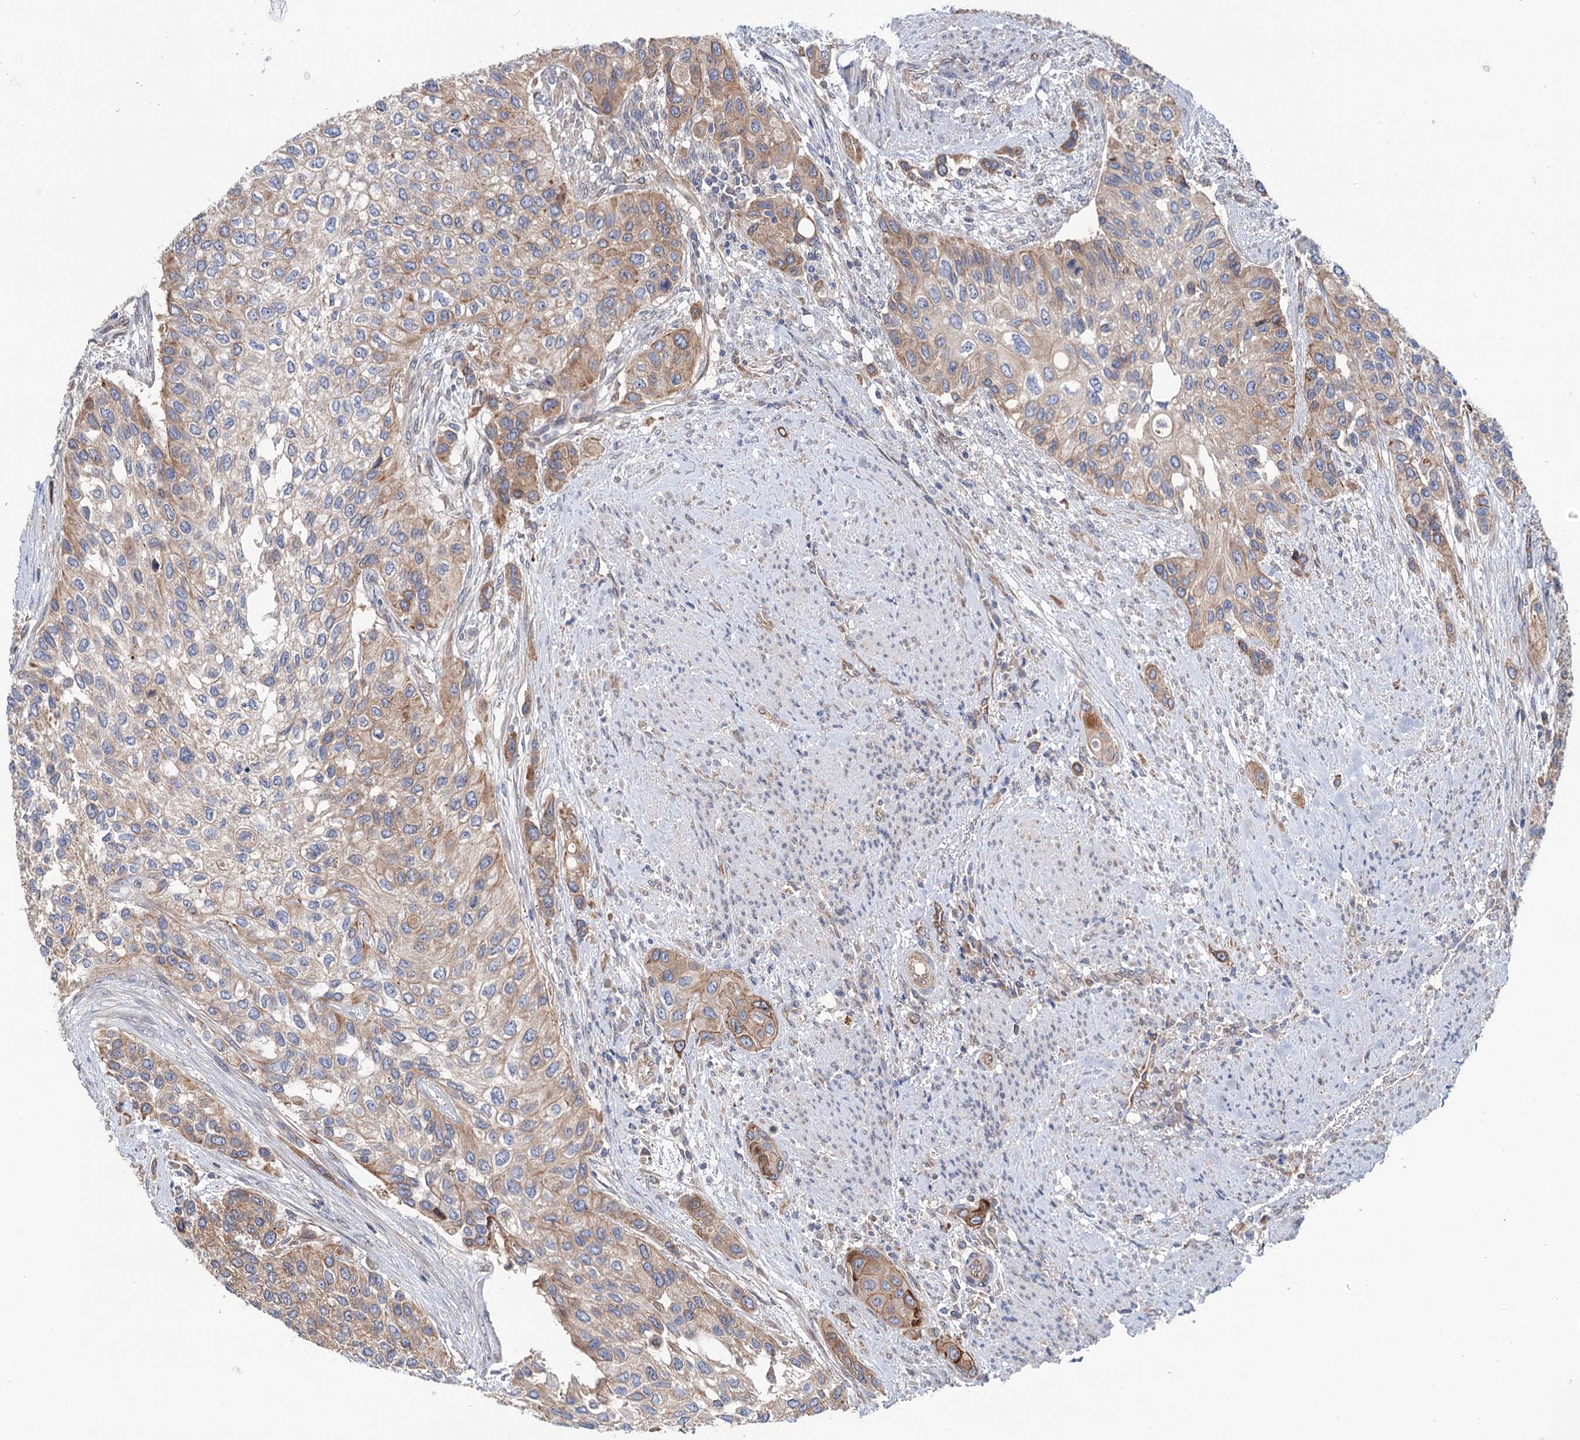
{"staining": {"intensity": "moderate", "quantity": ">75%", "location": "cytoplasmic/membranous"}, "tissue": "urothelial cancer", "cell_type": "Tumor cells", "image_type": "cancer", "snomed": [{"axis": "morphology", "description": "Normal tissue, NOS"}, {"axis": "morphology", "description": "Urothelial carcinoma, High grade"}, {"axis": "topography", "description": "Vascular tissue"}, {"axis": "topography", "description": "Urinary bladder"}], "caption": "Human urothelial carcinoma (high-grade) stained with a brown dye demonstrates moderate cytoplasmic/membranous positive expression in about >75% of tumor cells.", "gene": "PTDSS2", "patient": {"sex": "female", "age": 56}}